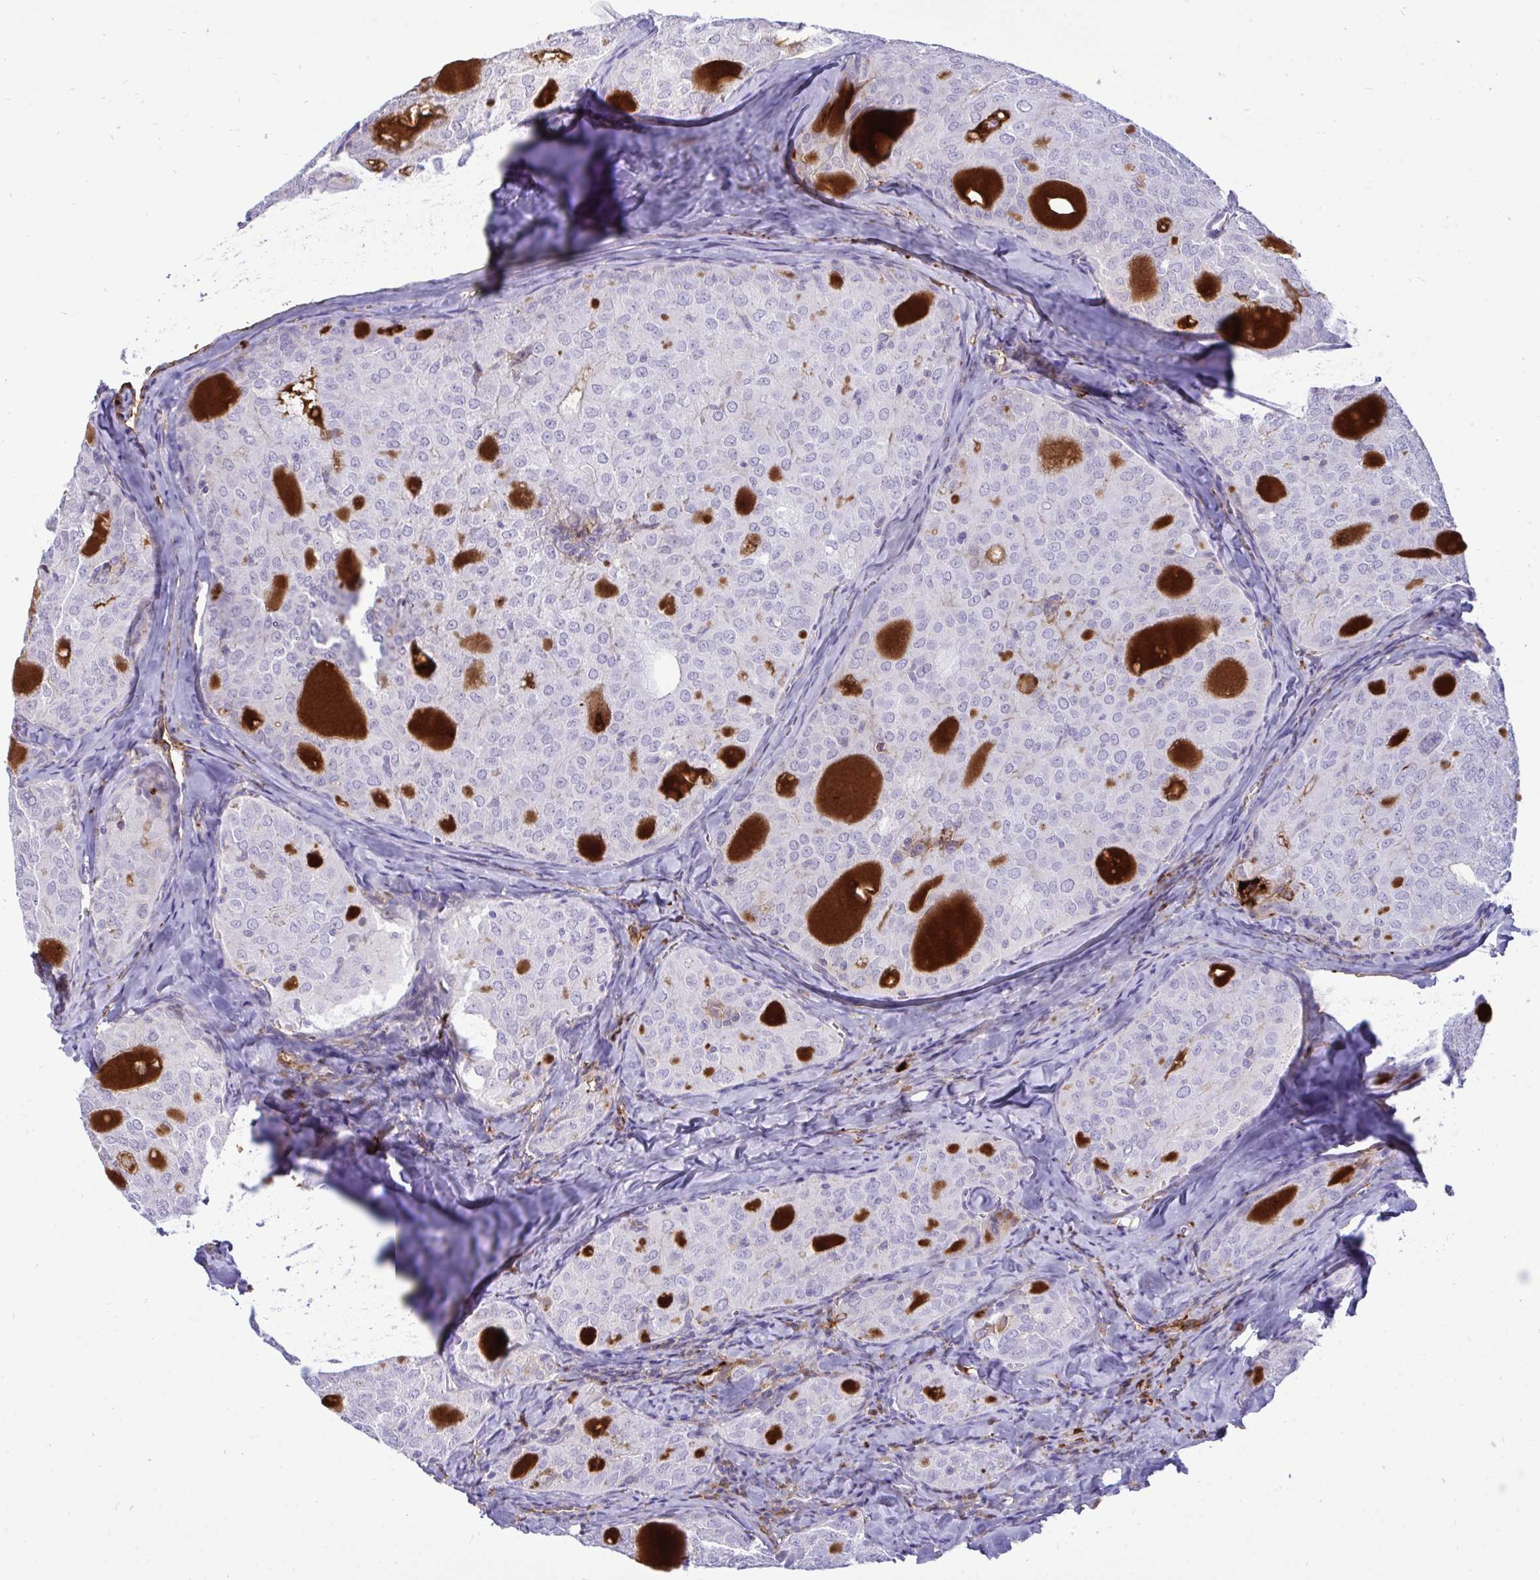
{"staining": {"intensity": "negative", "quantity": "none", "location": "none"}, "tissue": "thyroid cancer", "cell_type": "Tumor cells", "image_type": "cancer", "snomed": [{"axis": "morphology", "description": "Follicular adenoma carcinoma, NOS"}, {"axis": "topography", "description": "Thyroid gland"}], "caption": "A high-resolution histopathology image shows immunohistochemistry (IHC) staining of thyroid cancer (follicular adenoma carcinoma), which displays no significant staining in tumor cells.", "gene": "F2", "patient": {"sex": "male", "age": 75}}